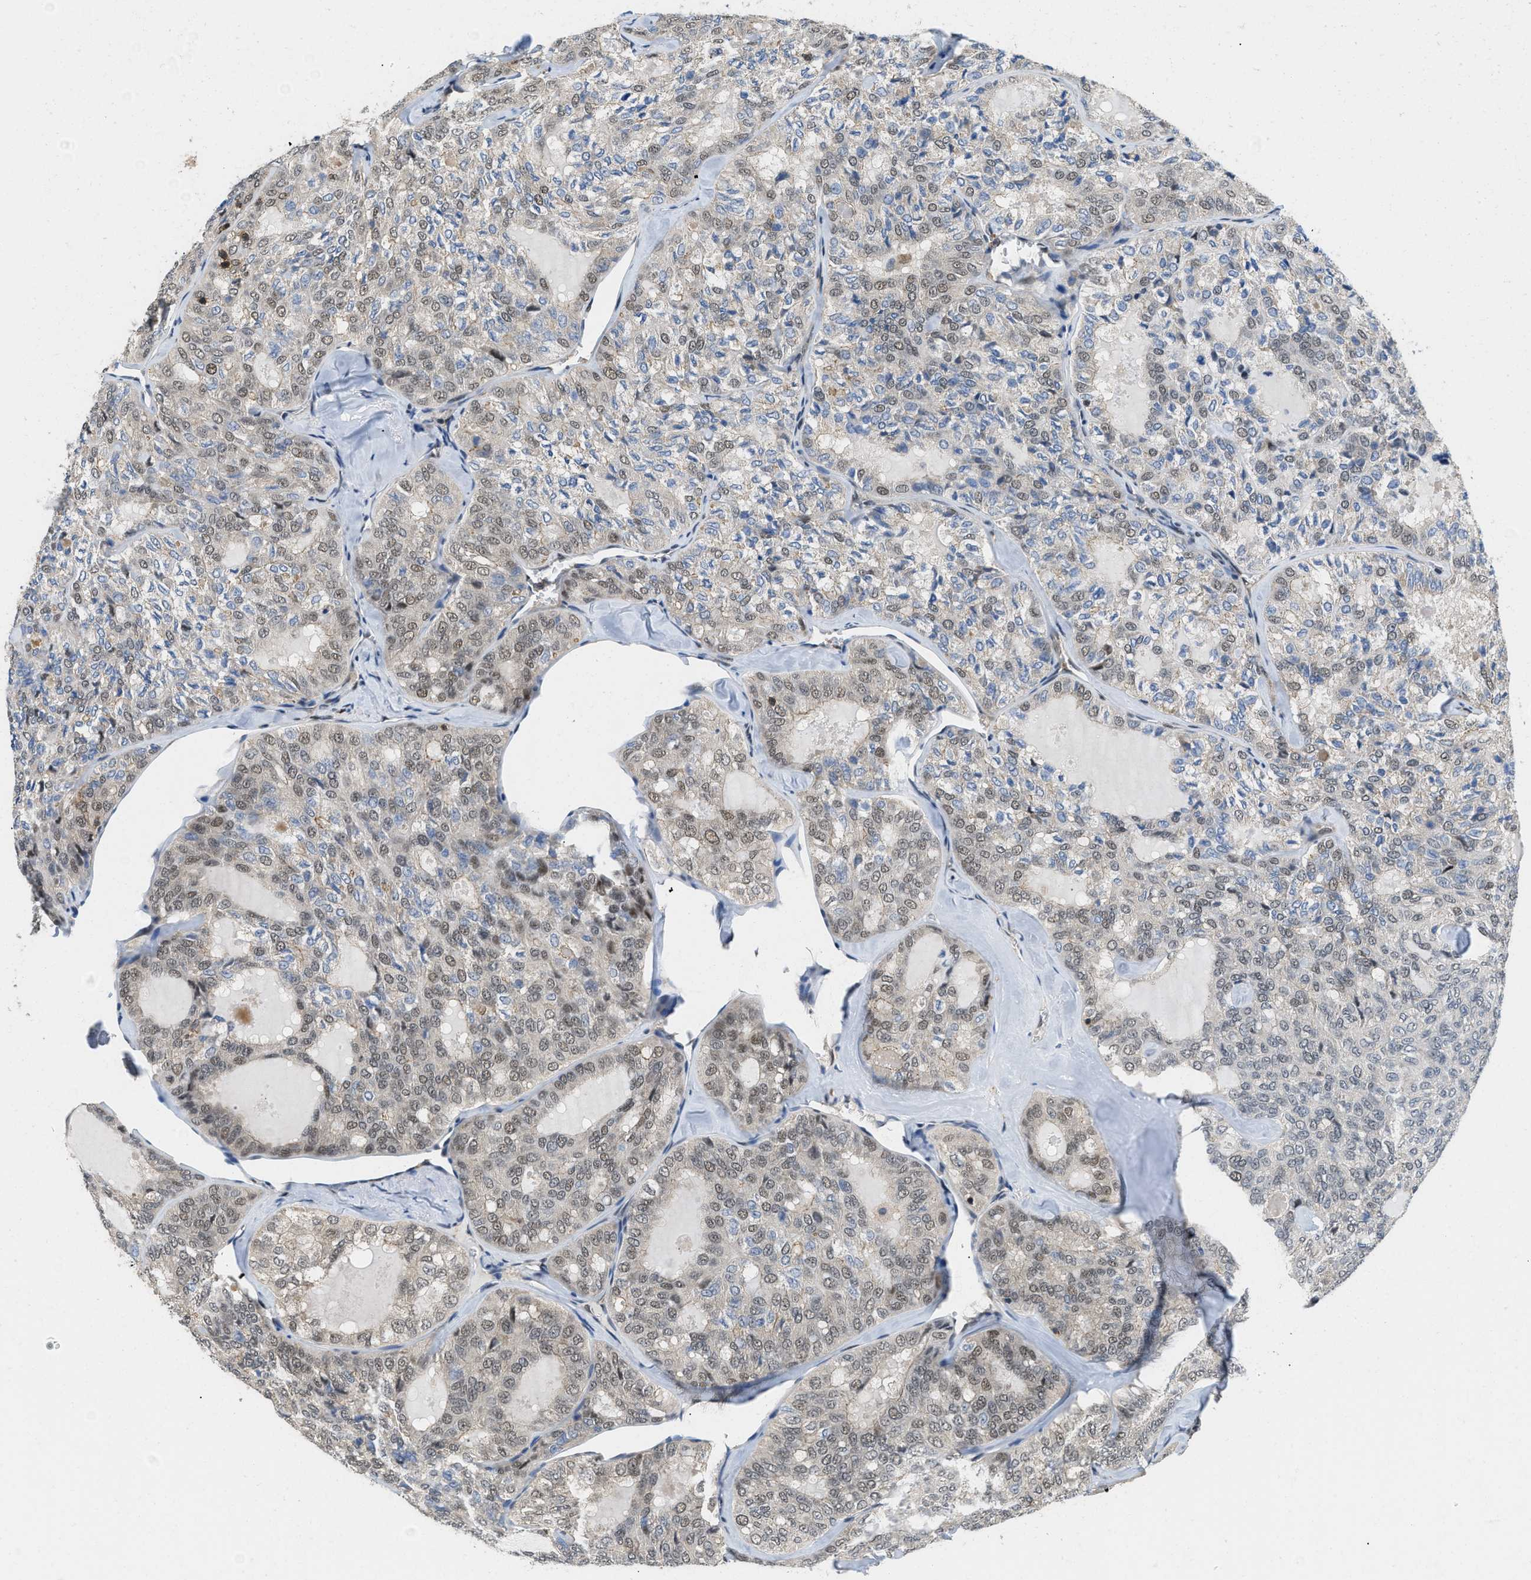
{"staining": {"intensity": "weak", "quantity": "25%-75%", "location": "nuclear"}, "tissue": "thyroid cancer", "cell_type": "Tumor cells", "image_type": "cancer", "snomed": [{"axis": "morphology", "description": "Follicular adenoma carcinoma, NOS"}, {"axis": "topography", "description": "Thyroid gland"}], "caption": "Brown immunohistochemical staining in thyroid cancer demonstrates weak nuclear expression in about 25%-75% of tumor cells.", "gene": "ATF7IP", "patient": {"sex": "male", "age": 75}}